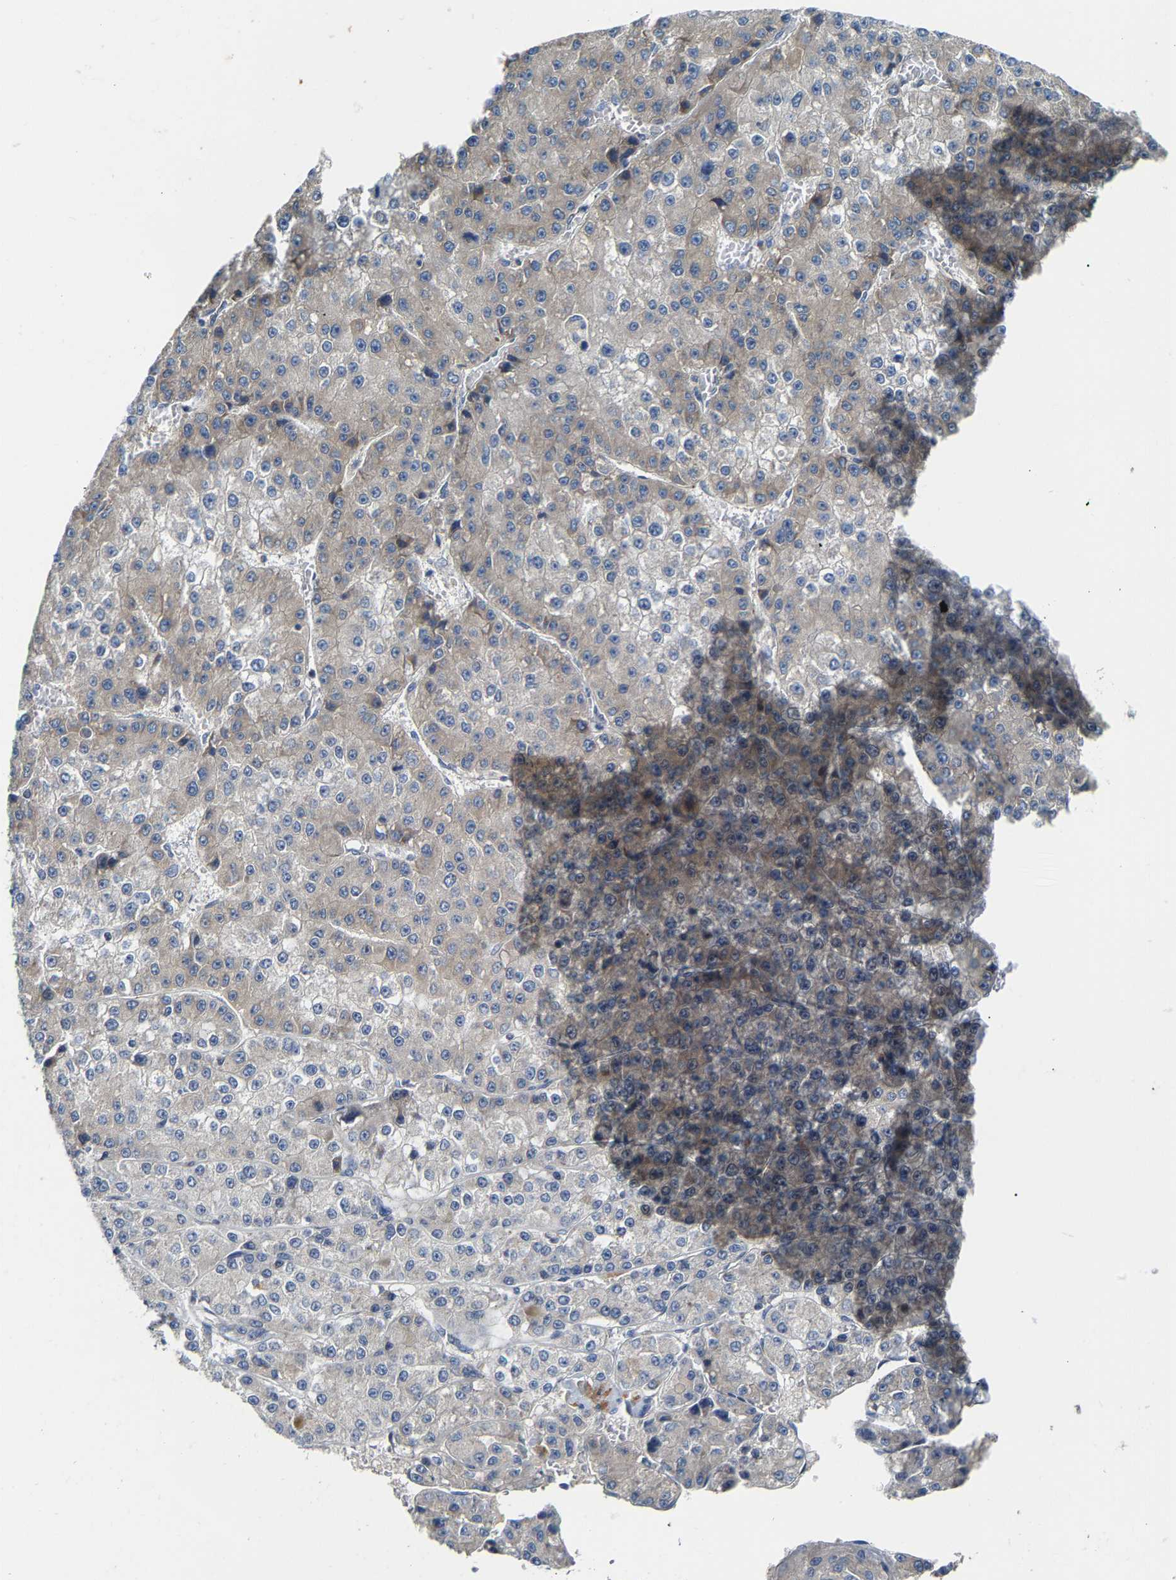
{"staining": {"intensity": "weak", "quantity": "<25%", "location": "cytoplasmic/membranous"}, "tissue": "liver cancer", "cell_type": "Tumor cells", "image_type": "cancer", "snomed": [{"axis": "morphology", "description": "Carcinoma, Hepatocellular, NOS"}, {"axis": "topography", "description": "Liver"}], "caption": "Liver cancer (hepatocellular carcinoma) was stained to show a protein in brown. There is no significant expression in tumor cells.", "gene": "PCNT", "patient": {"sex": "female", "age": 73}}